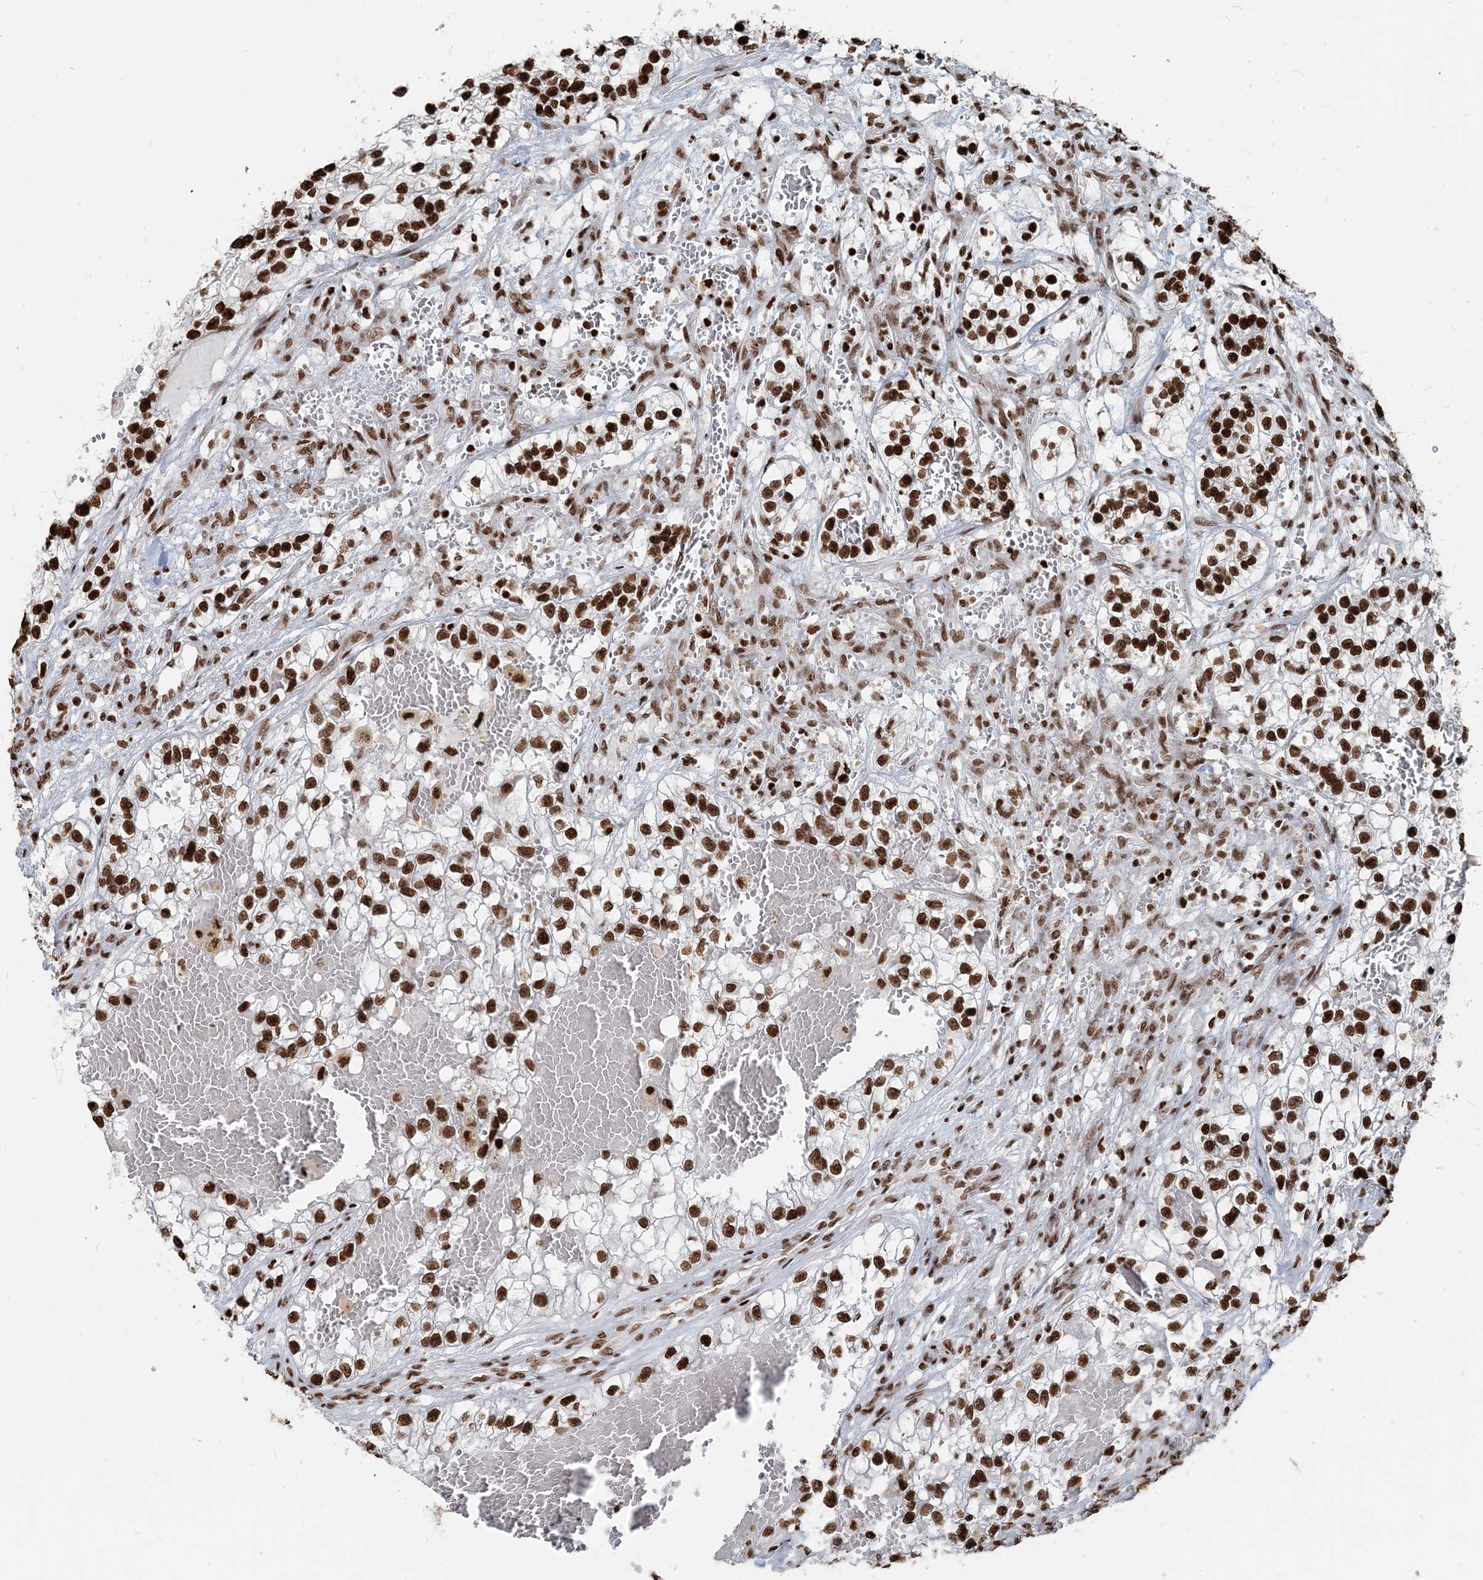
{"staining": {"intensity": "strong", "quantity": ">75%", "location": "nuclear"}, "tissue": "renal cancer", "cell_type": "Tumor cells", "image_type": "cancer", "snomed": [{"axis": "morphology", "description": "Adenocarcinoma, NOS"}, {"axis": "topography", "description": "Kidney"}], "caption": "DAB (3,3'-diaminobenzidine) immunohistochemical staining of renal cancer (adenocarcinoma) demonstrates strong nuclear protein expression in about >75% of tumor cells.", "gene": "H3-3B", "patient": {"sex": "female", "age": 57}}